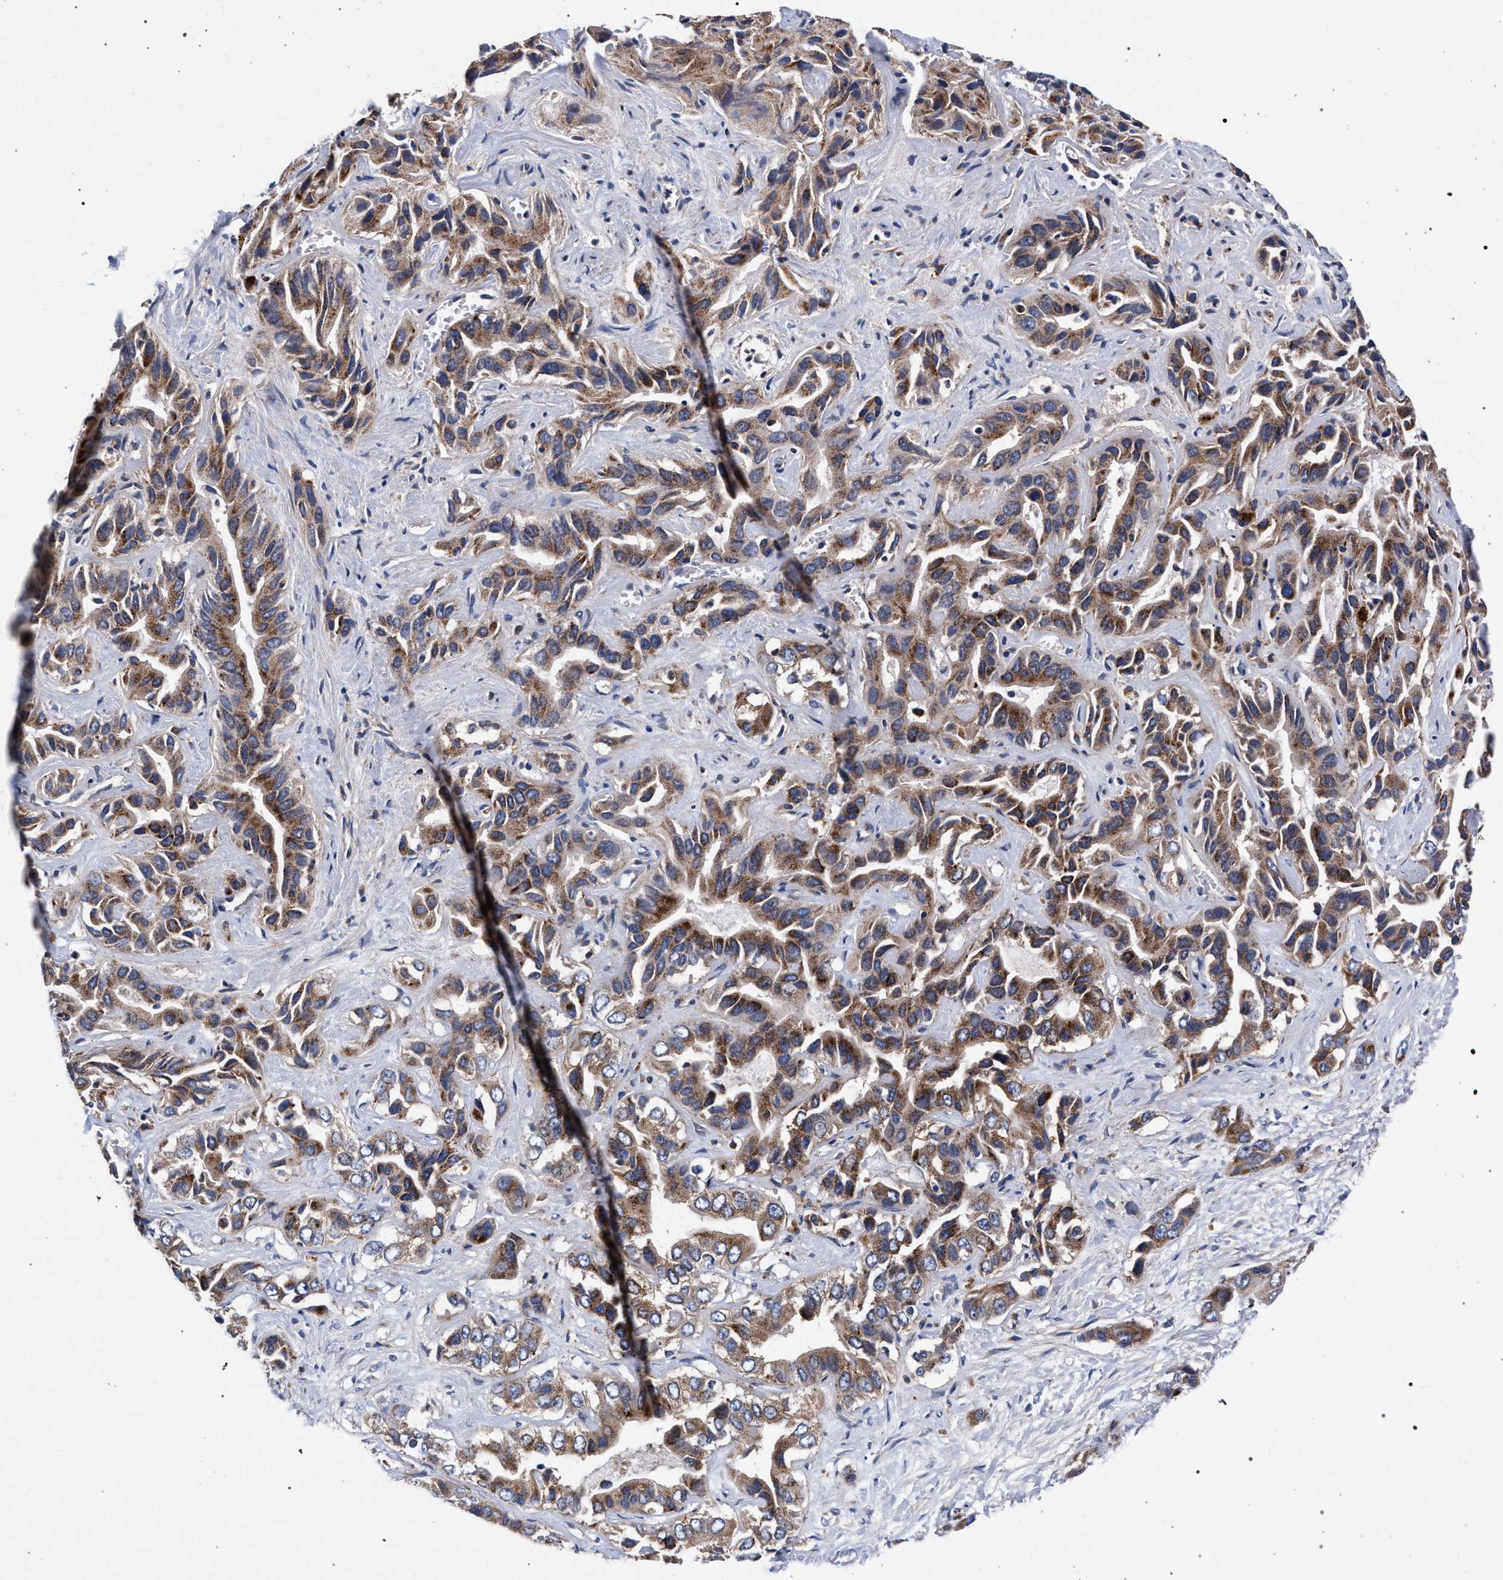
{"staining": {"intensity": "strong", "quantity": "25%-75%", "location": "cytoplasmic/membranous"}, "tissue": "liver cancer", "cell_type": "Tumor cells", "image_type": "cancer", "snomed": [{"axis": "morphology", "description": "Cholangiocarcinoma"}, {"axis": "topography", "description": "Liver"}], "caption": "IHC (DAB (3,3'-diaminobenzidine)) staining of human liver cancer (cholangiocarcinoma) exhibits strong cytoplasmic/membranous protein expression in approximately 25%-75% of tumor cells.", "gene": "ACOX1", "patient": {"sex": "female", "age": 52}}